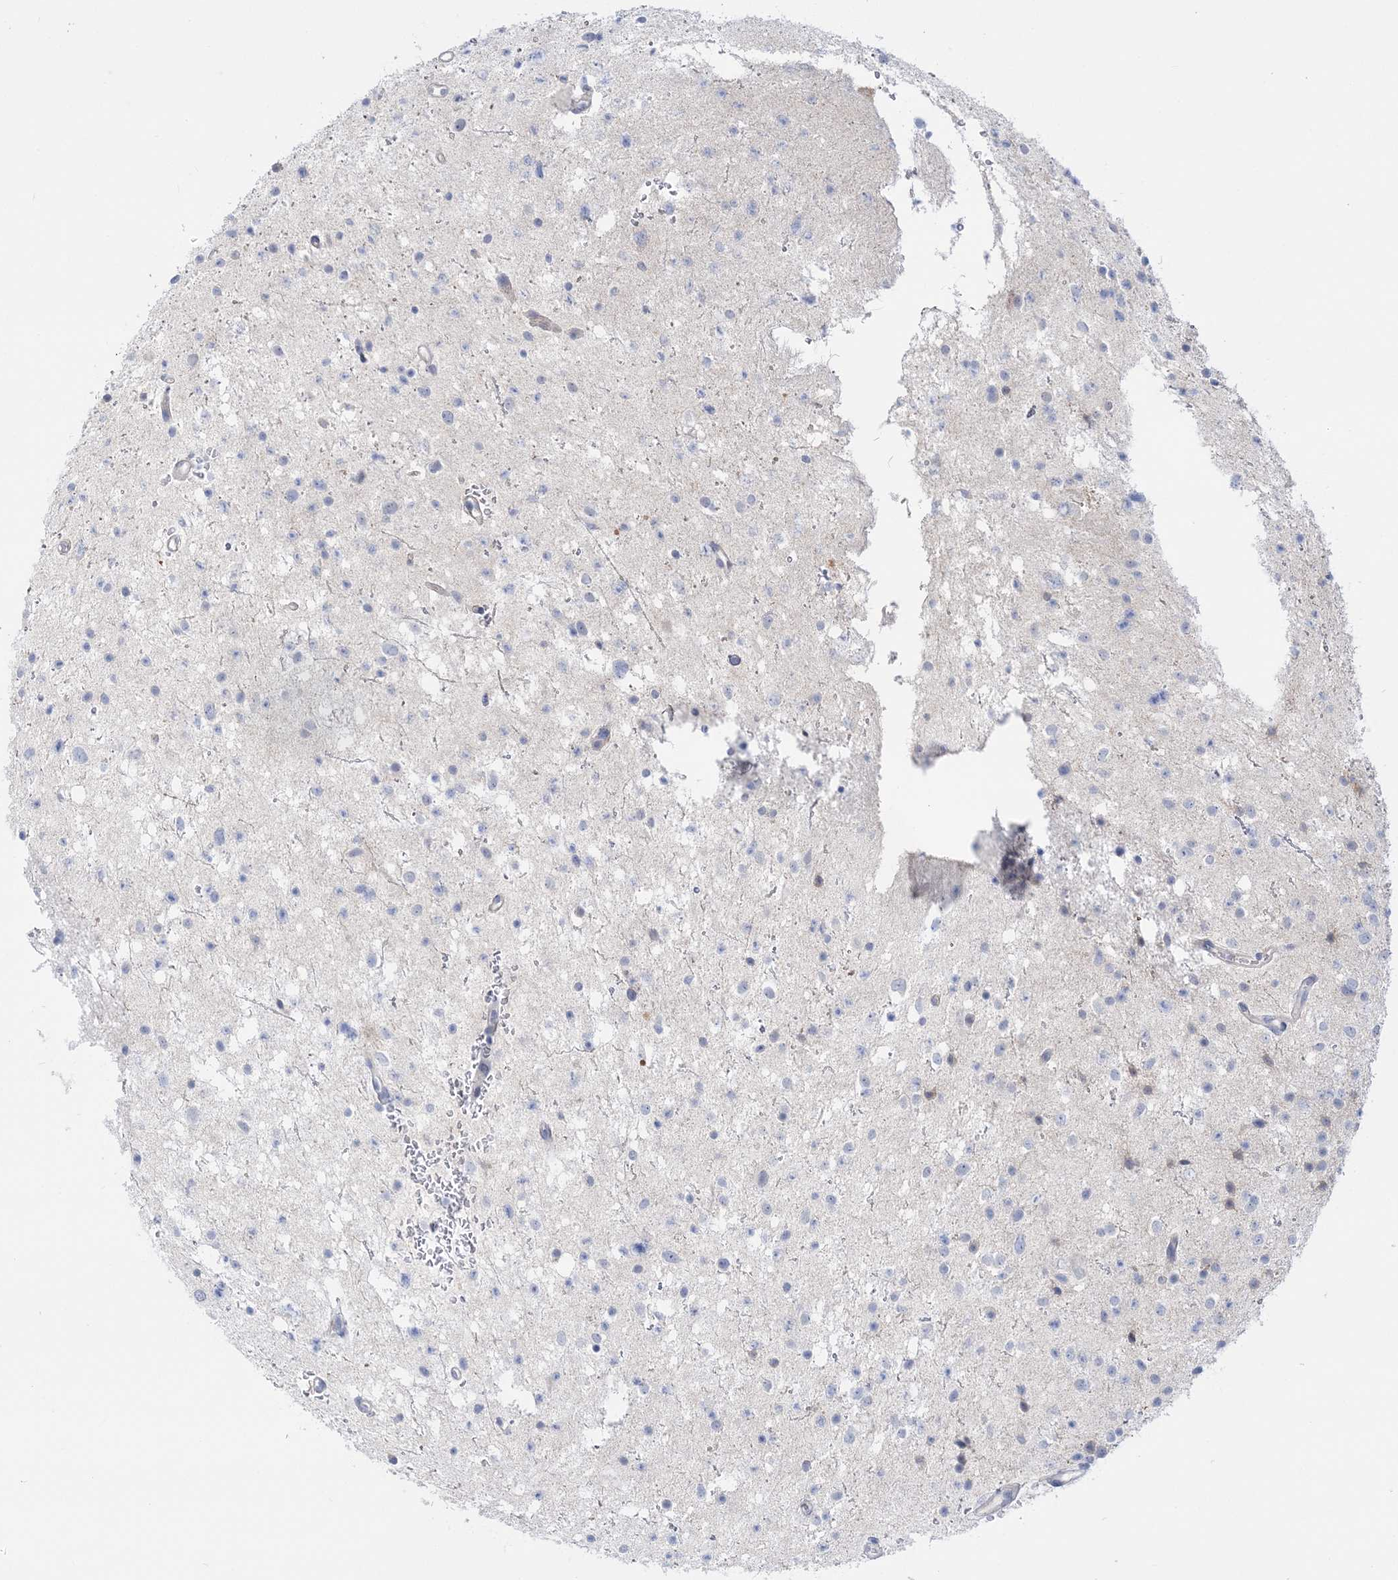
{"staining": {"intensity": "negative", "quantity": "none", "location": "none"}, "tissue": "glioma", "cell_type": "Tumor cells", "image_type": "cancer", "snomed": [{"axis": "morphology", "description": "Glioma, malignant, Low grade"}, {"axis": "topography", "description": "Brain"}], "caption": "Image shows no significant protein expression in tumor cells of glioma.", "gene": "THADA", "patient": {"sex": "female", "age": 37}}